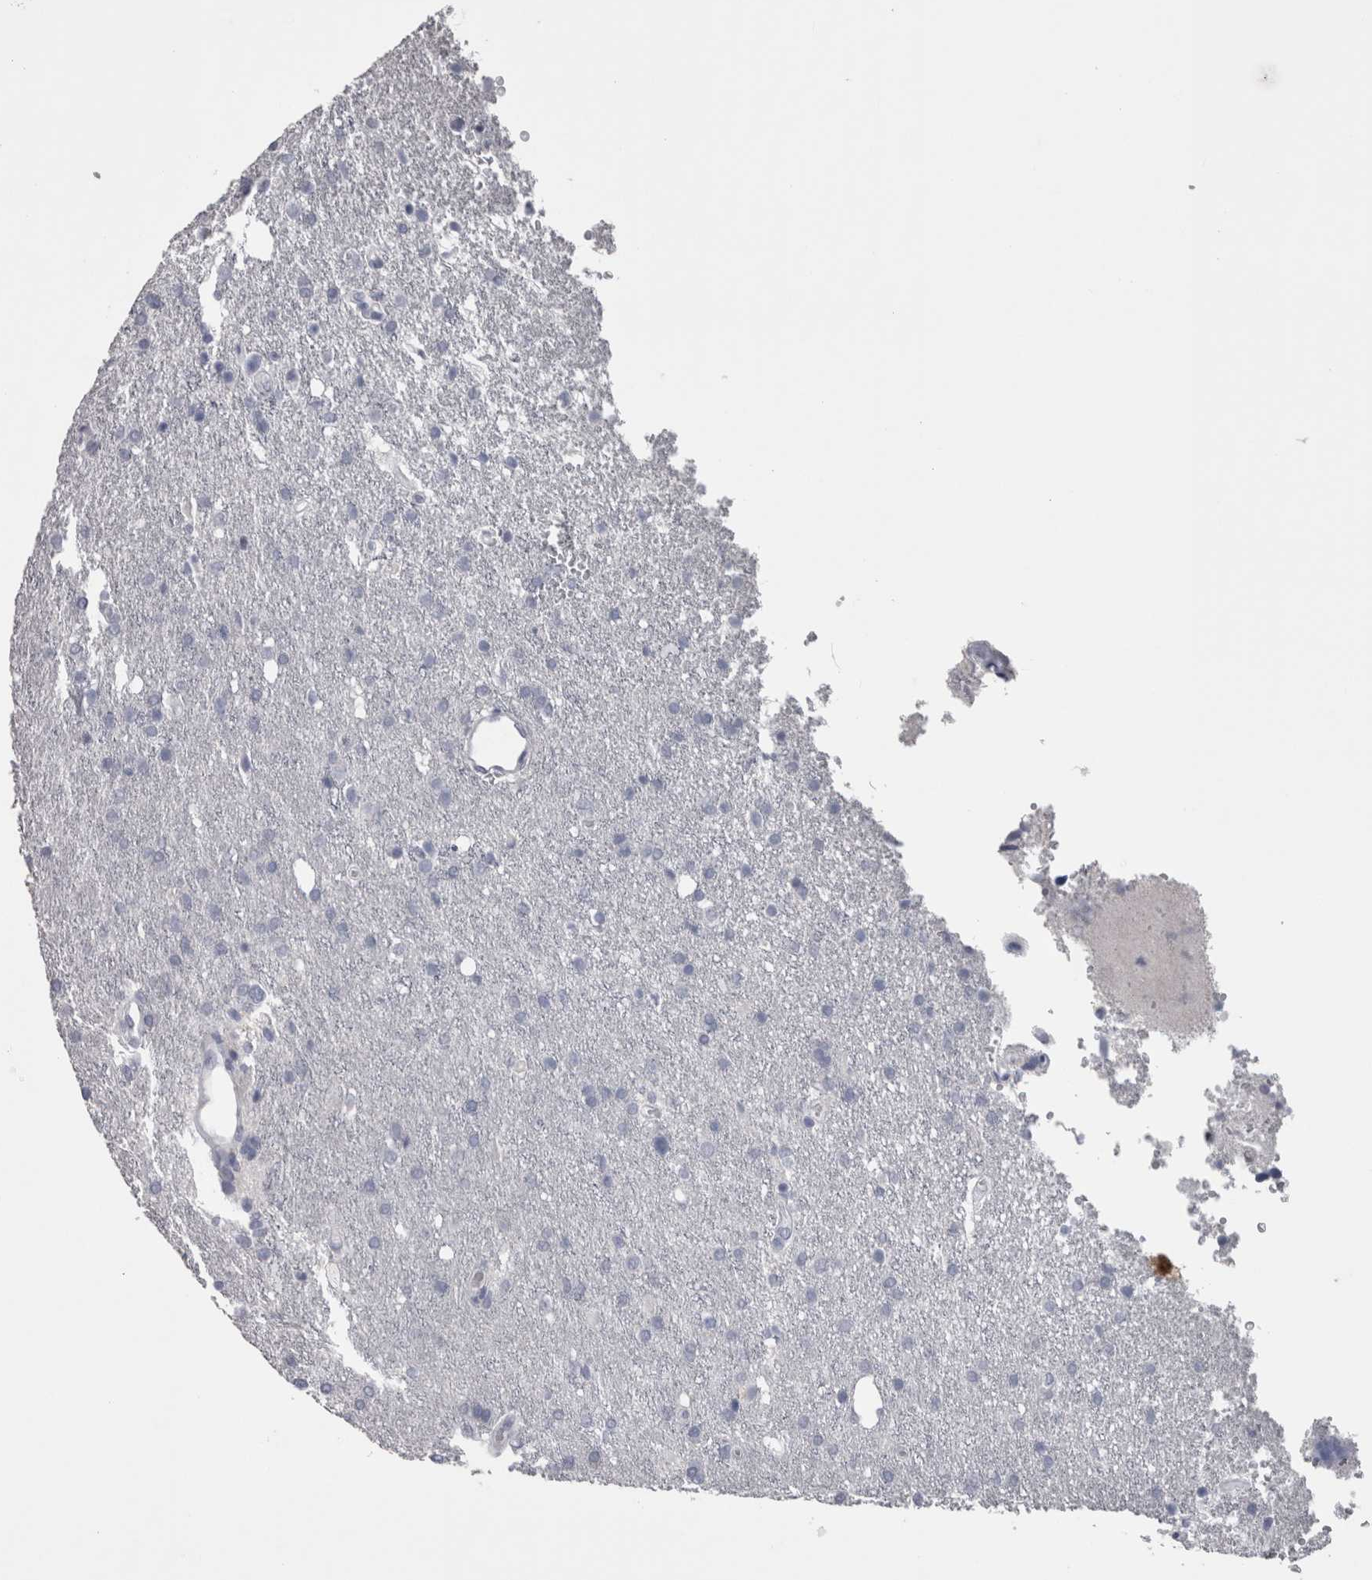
{"staining": {"intensity": "negative", "quantity": "none", "location": "none"}, "tissue": "glioma", "cell_type": "Tumor cells", "image_type": "cancer", "snomed": [{"axis": "morphology", "description": "Glioma, malignant, High grade"}, {"axis": "topography", "description": "Brain"}], "caption": "Immunohistochemistry (IHC) micrograph of neoplastic tissue: glioma stained with DAB (3,3'-diaminobenzidine) shows no significant protein expression in tumor cells.", "gene": "CA8", "patient": {"sex": "female", "age": 58}}